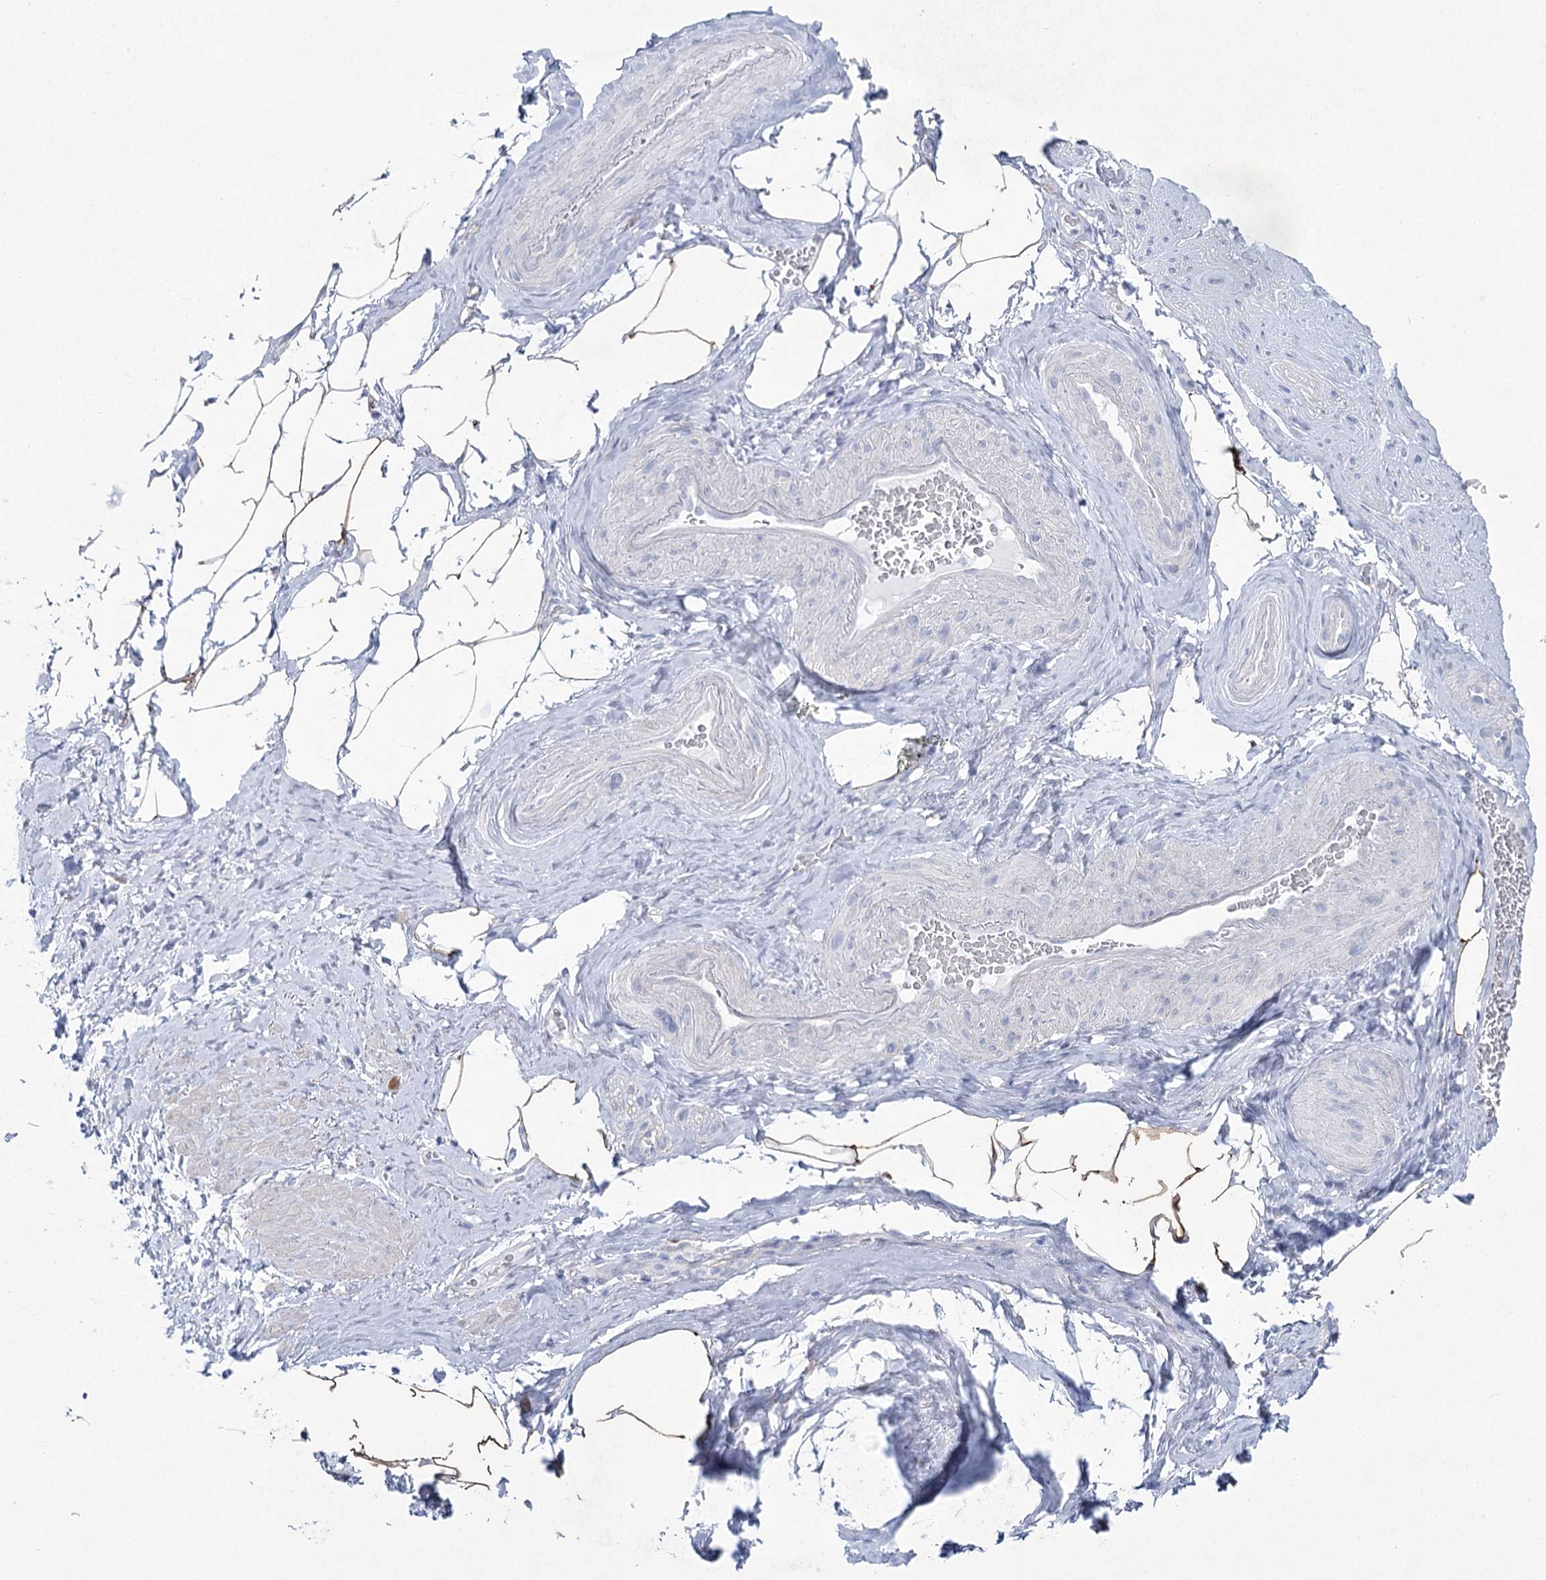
{"staining": {"intensity": "moderate", "quantity": "<25%", "location": "cytoplasmic/membranous"}, "tissue": "adipose tissue", "cell_type": "Adipocytes", "image_type": "normal", "snomed": [{"axis": "morphology", "description": "Normal tissue, NOS"}, {"axis": "morphology", "description": "Adenocarcinoma, Low grade"}, {"axis": "topography", "description": "Prostate"}, {"axis": "topography", "description": "Peripheral nerve tissue"}], "caption": "Human adipose tissue stained for a protein (brown) demonstrates moderate cytoplasmic/membranous positive expression in approximately <25% of adipocytes.", "gene": "CCDC88A", "patient": {"sex": "male", "age": 63}}